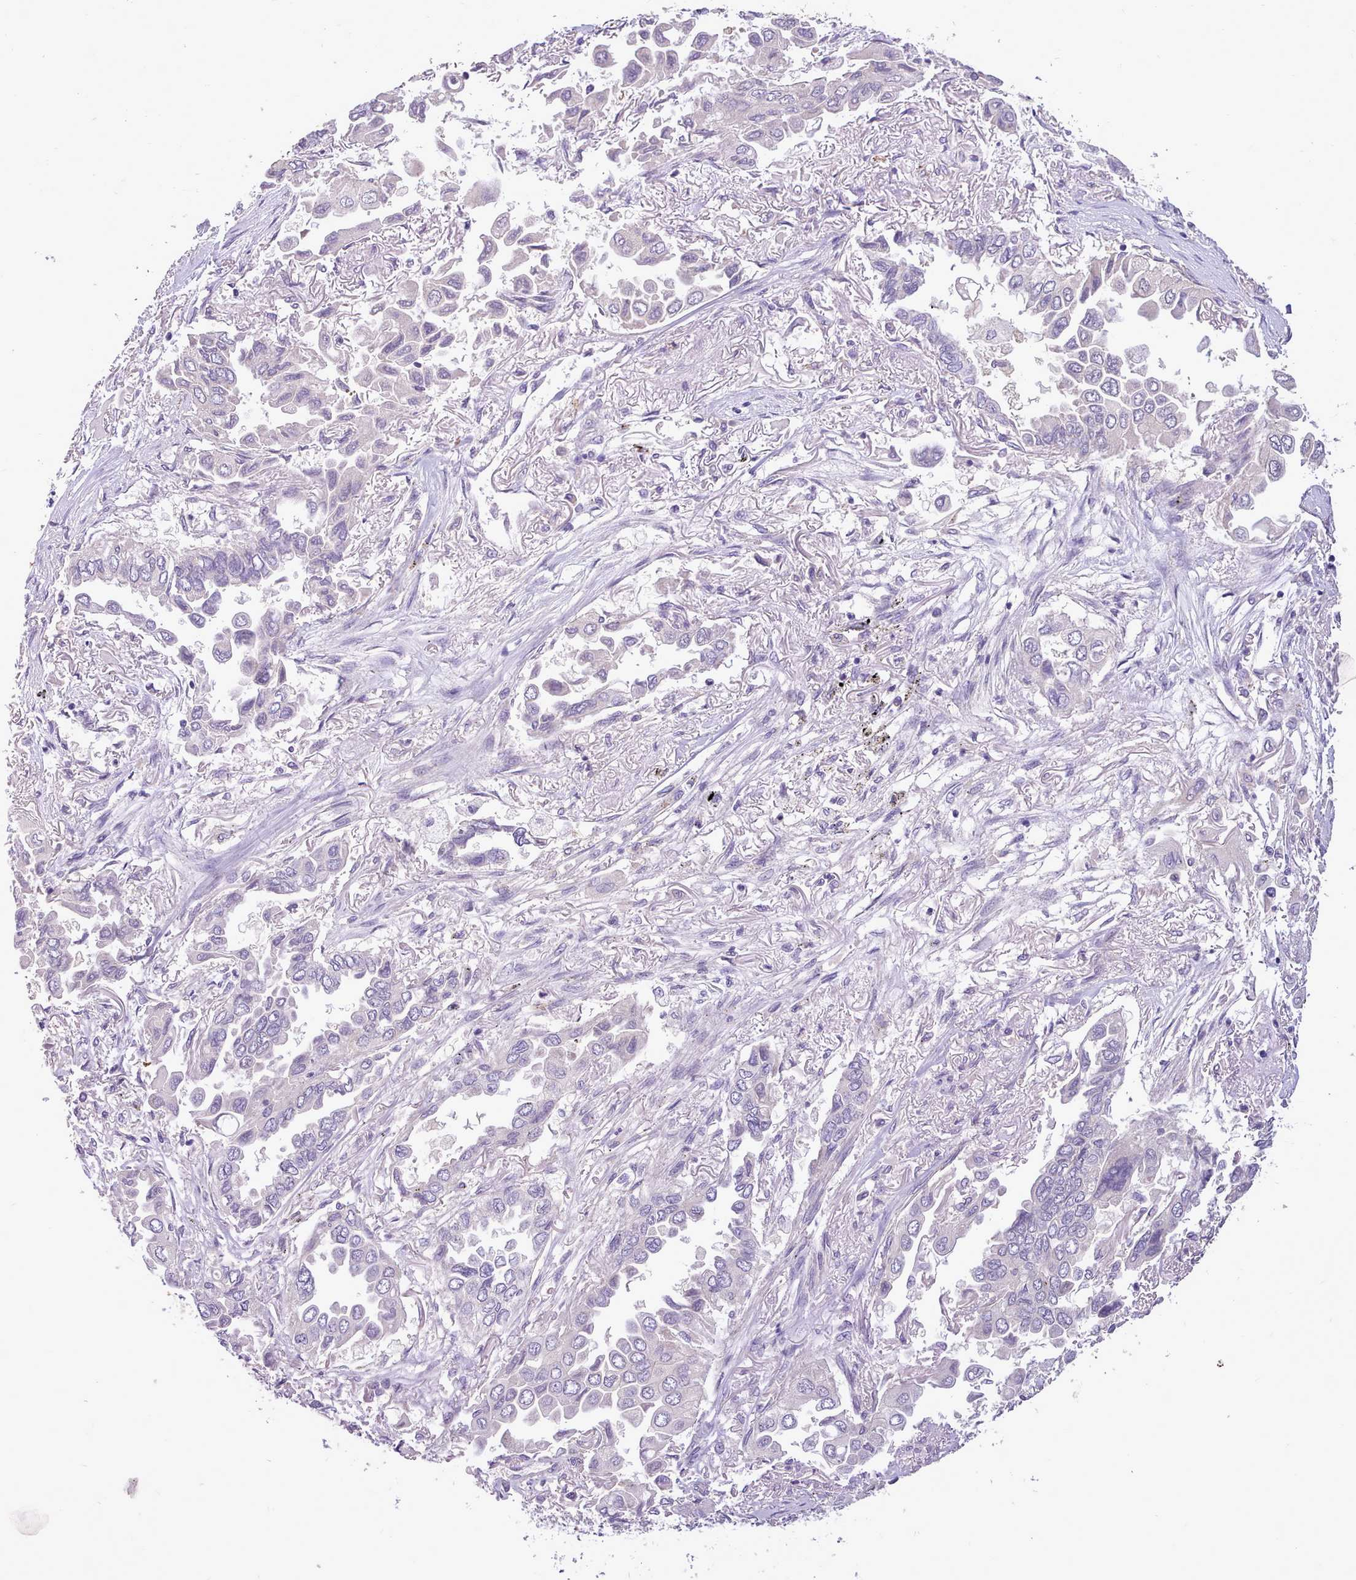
{"staining": {"intensity": "negative", "quantity": "none", "location": "none"}, "tissue": "lung cancer", "cell_type": "Tumor cells", "image_type": "cancer", "snomed": [{"axis": "morphology", "description": "Adenocarcinoma, NOS"}, {"axis": "topography", "description": "Lung"}], "caption": "Immunohistochemistry (IHC) histopathology image of adenocarcinoma (lung) stained for a protein (brown), which exhibits no expression in tumor cells. (Immunohistochemistry (IHC), brightfield microscopy, high magnification).", "gene": "ZNF607", "patient": {"sex": "female", "age": 76}}